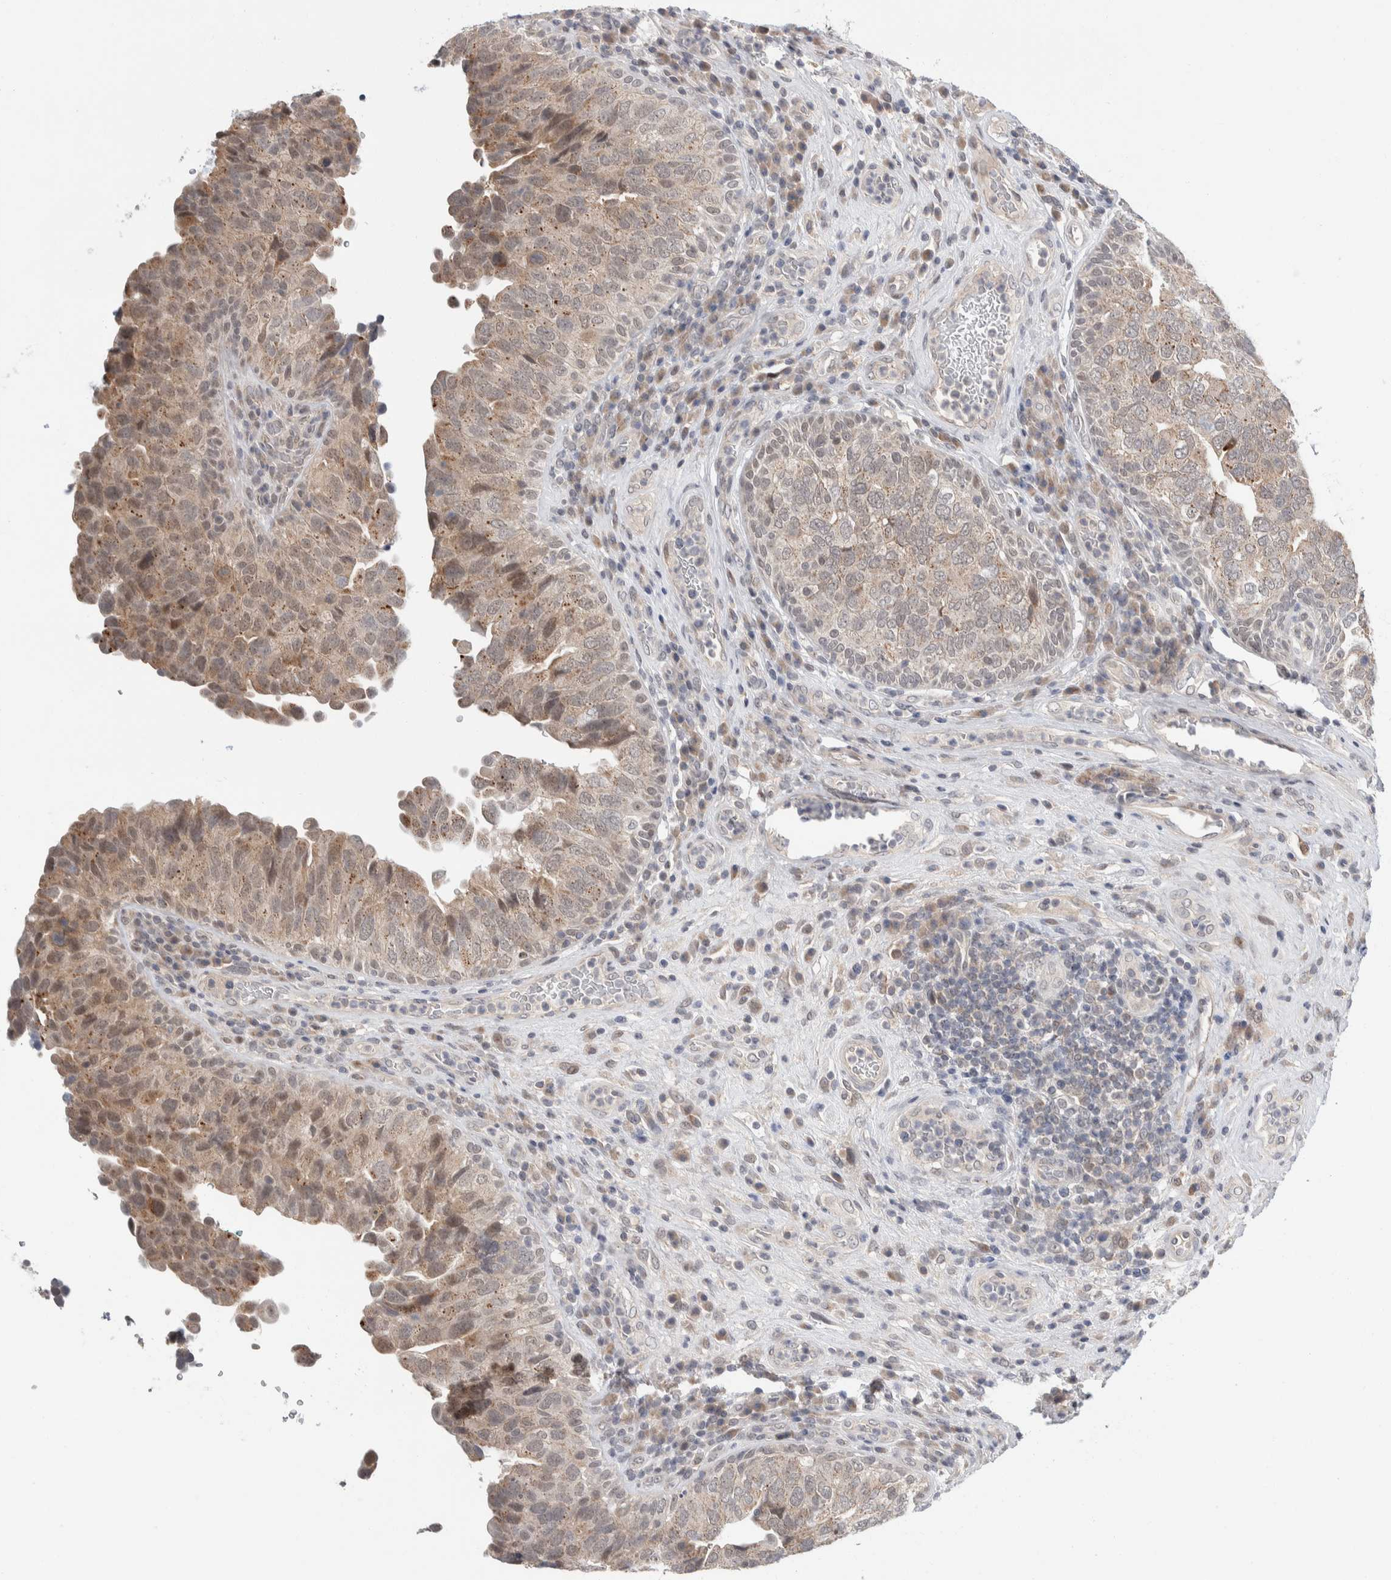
{"staining": {"intensity": "weak", "quantity": "25%-75%", "location": "cytoplasmic/membranous"}, "tissue": "urothelial cancer", "cell_type": "Tumor cells", "image_type": "cancer", "snomed": [{"axis": "morphology", "description": "Urothelial carcinoma, High grade"}, {"axis": "topography", "description": "Urinary bladder"}], "caption": "This is a histology image of IHC staining of high-grade urothelial carcinoma, which shows weak positivity in the cytoplasmic/membranous of tumor cells.", "gene": "SHPK", "patient": {"sex": "female", "age": 82}}